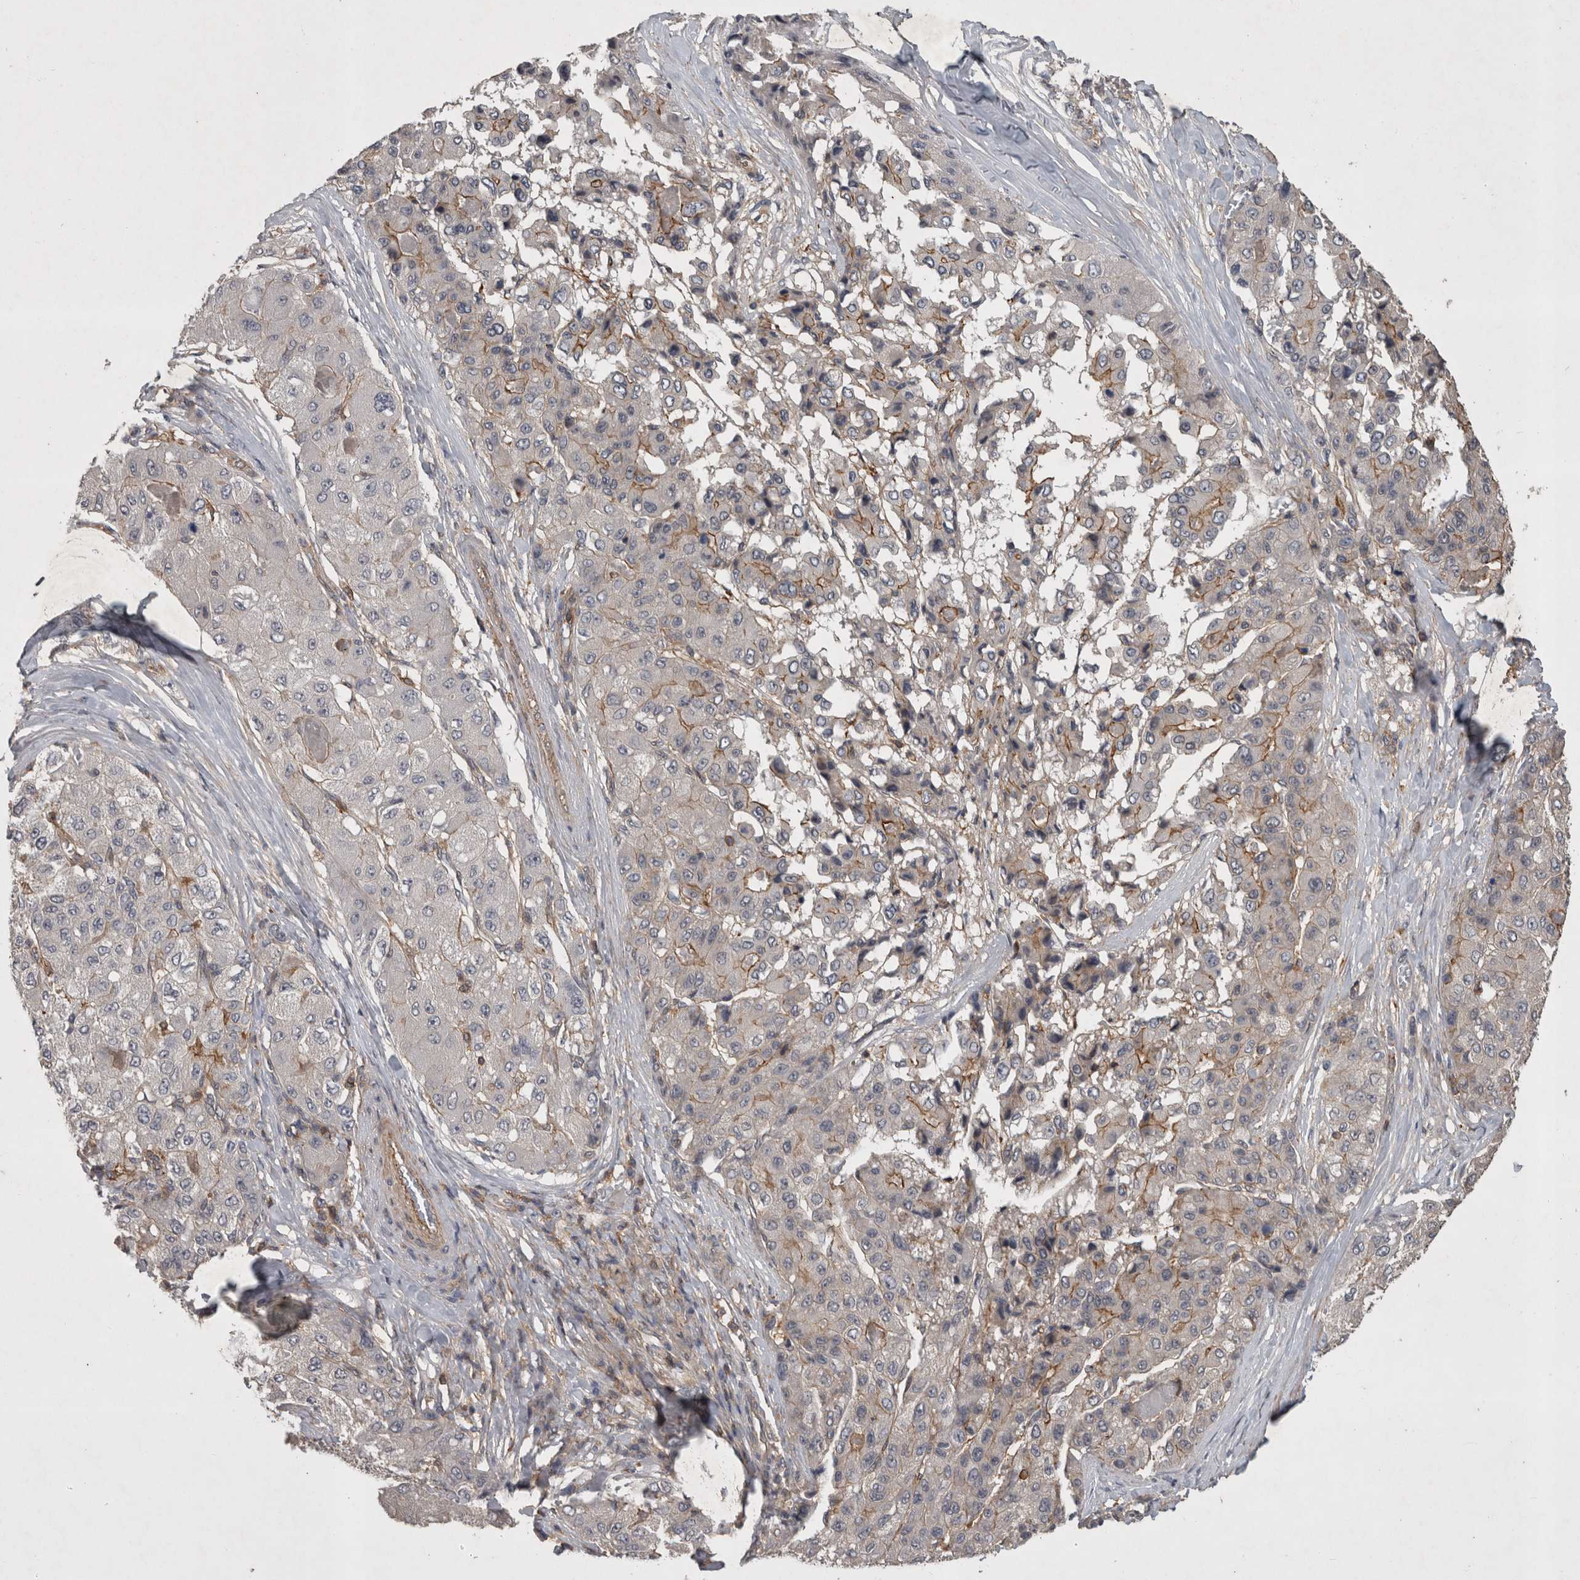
{"staining": {"intensity": "moderate", "quantity": "<25%", "location": "cytoplasmic/membranous"}, "tissue": "liver cancer", "cell_type": "Tumor cells", "image_type": "cancer", "snomed": [{"axis": "morphology", "description": "Carcinoma, Hepatocellular, NOS"}, {"axis": "topography", "description": "Liver"}], "caption": "Moderate cytoplasmic/membranous expression is present in about <25% of tumor cells in liver hepatocellular carcinoma.", "gene": "SPATA48", "patient": {"sex": "male", "age": 80}}